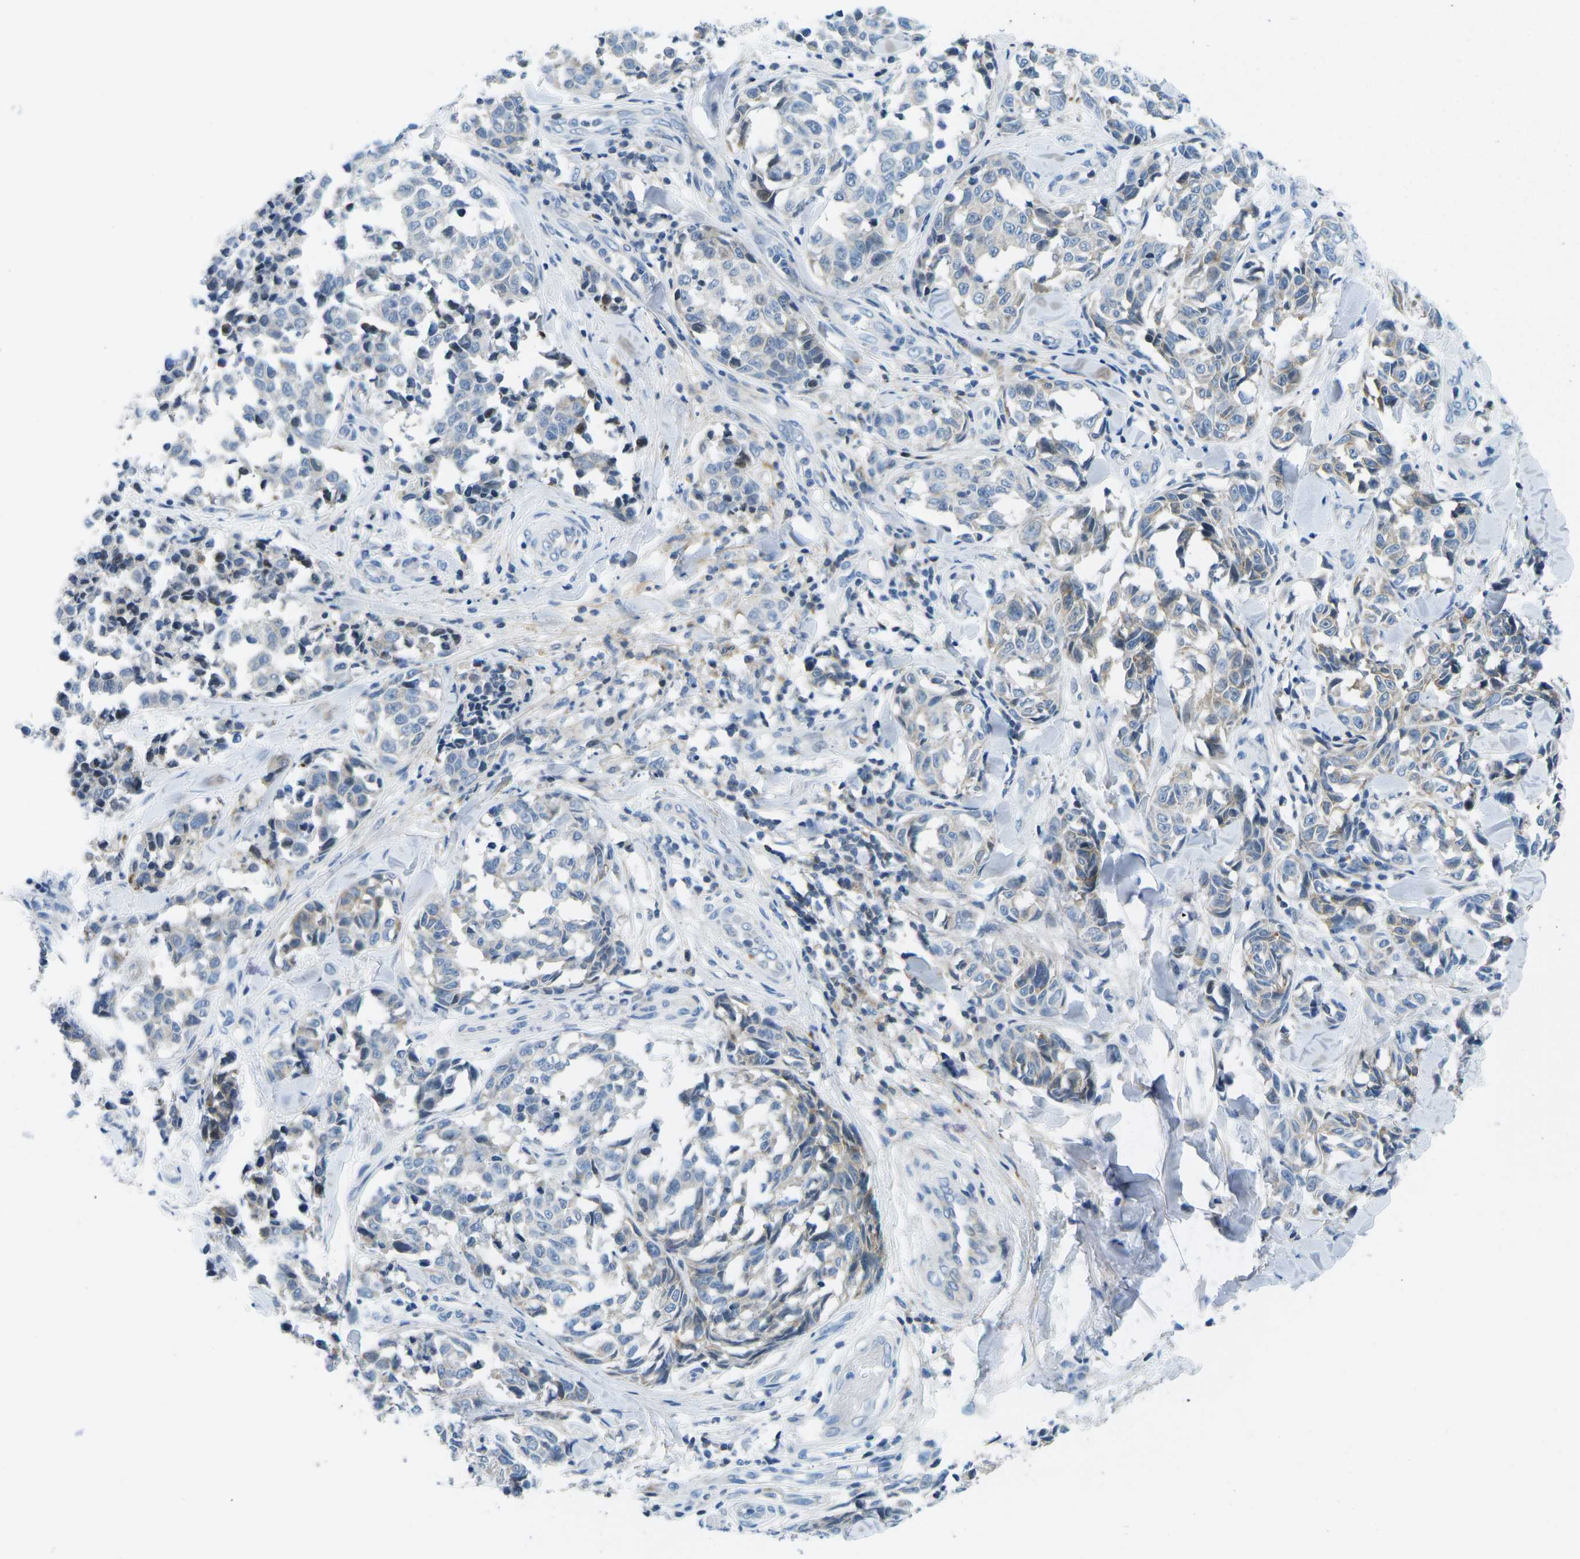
{"staining": {"intensity": "weak", "quantity": "<25%", "location": "cytoplasmic/membranous"}, "tissue": "melanoma", "cell_type": "Tumor cells", "image_type": "cancer", "snomed": [{"axis": "morphology", "description": "Malignant melanoma, NOS"}, {"axis": "topography", "description": "Skin"}], "caption": "DAB (3,3'-diaminobenzidine) immunohistochemical staining of malignant melanoma displays no significant expression in tumor cells. (DAB immunohistochemistry (IHC), high magnification).", "gene": "CFB", "patient": {"sex": "female", "age": 64}}